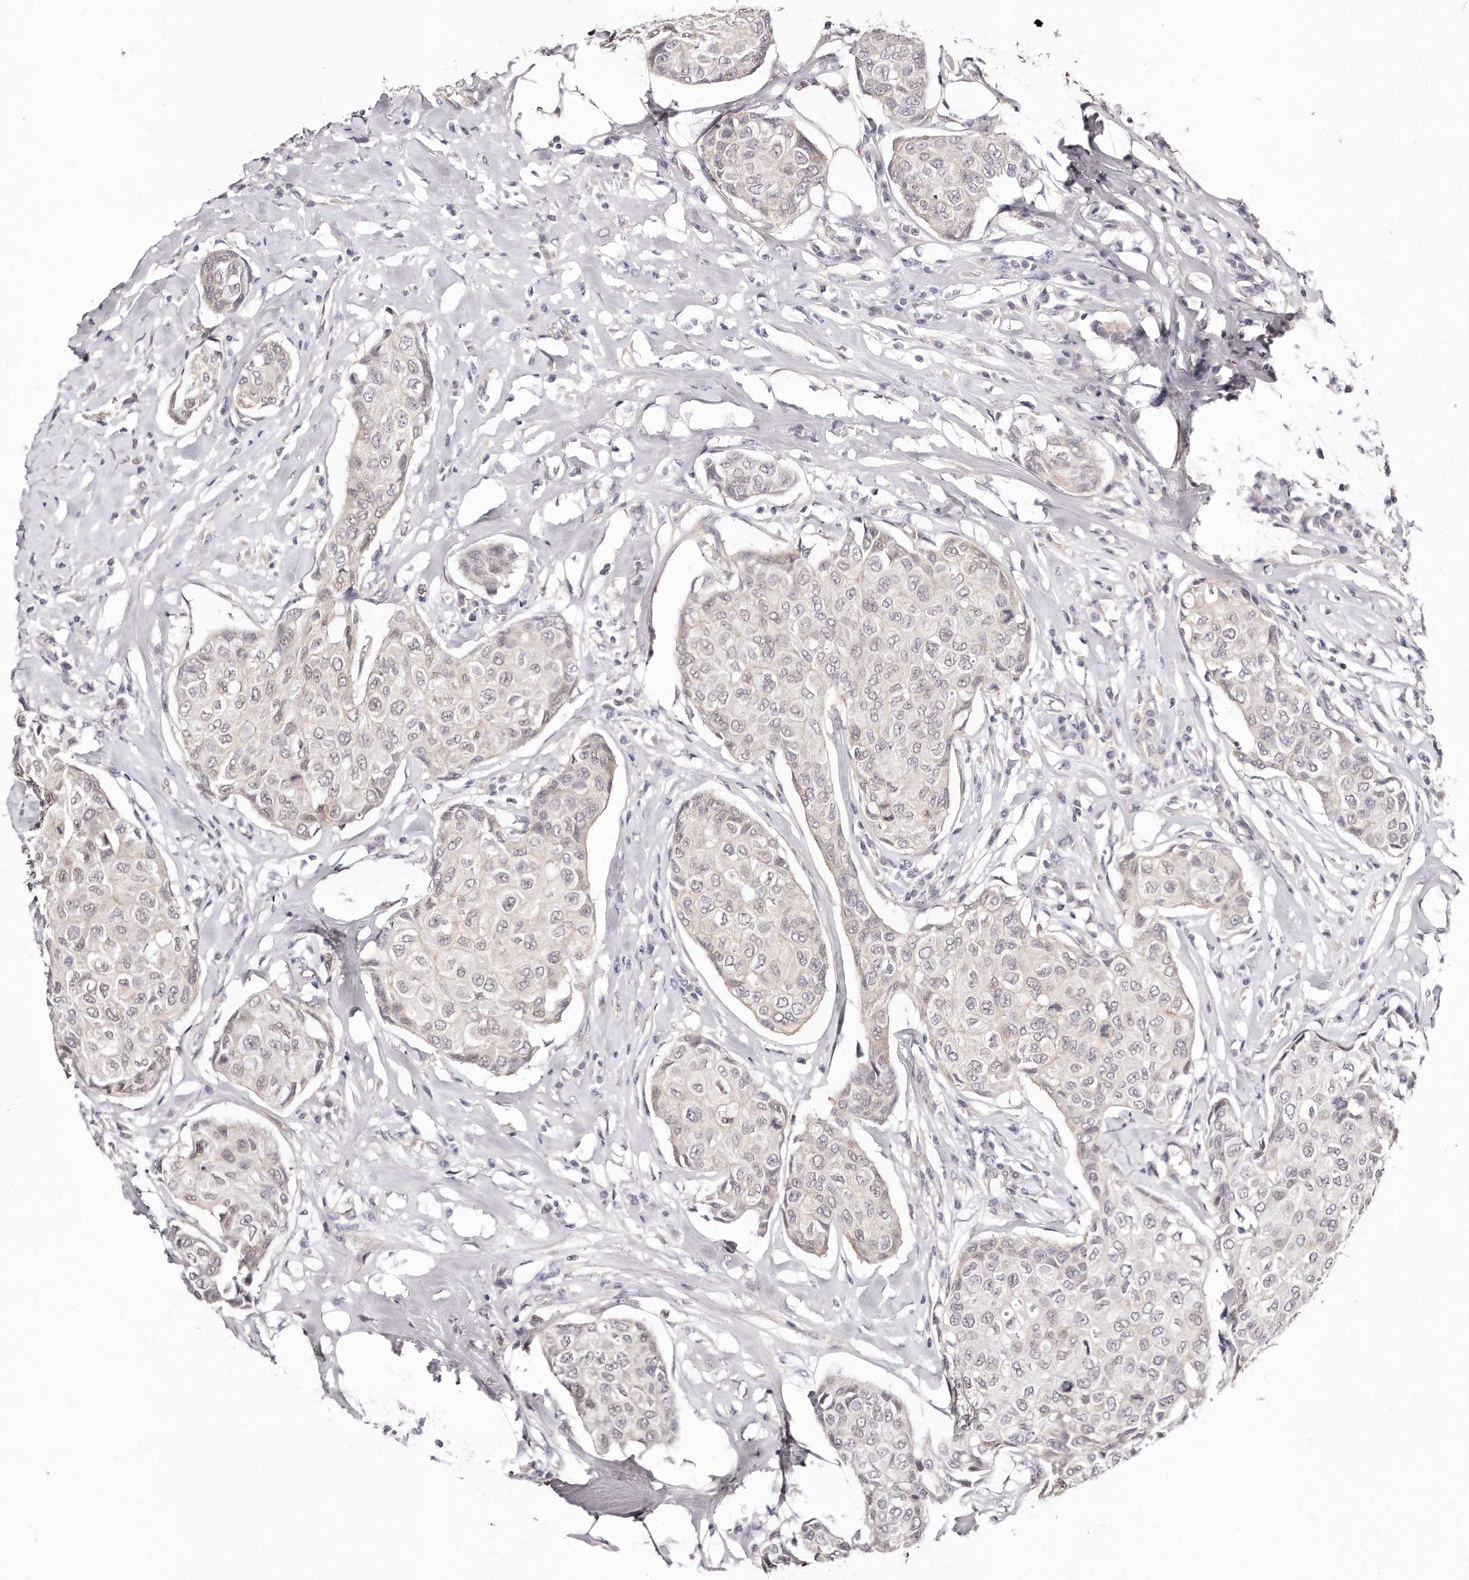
{"staining": {"intensity": "weak", "quantity": "<25%", "location": "nuclear"}, "tissue": "breast cancer", "cell_type": "Tumor cells", "image_type": "cancer", "snomed": [{"axis": "morphology", "description": "Duct carcinoma"}, {"axis": "topography", "description": "Breast"}], "caption": "The micrograph demonstrates no significant staining in tumor cells of breast cancer (invasive ductal carcinoma).", "gene": "CASZ1", "patient": {"sex": "female", "age": 80}}